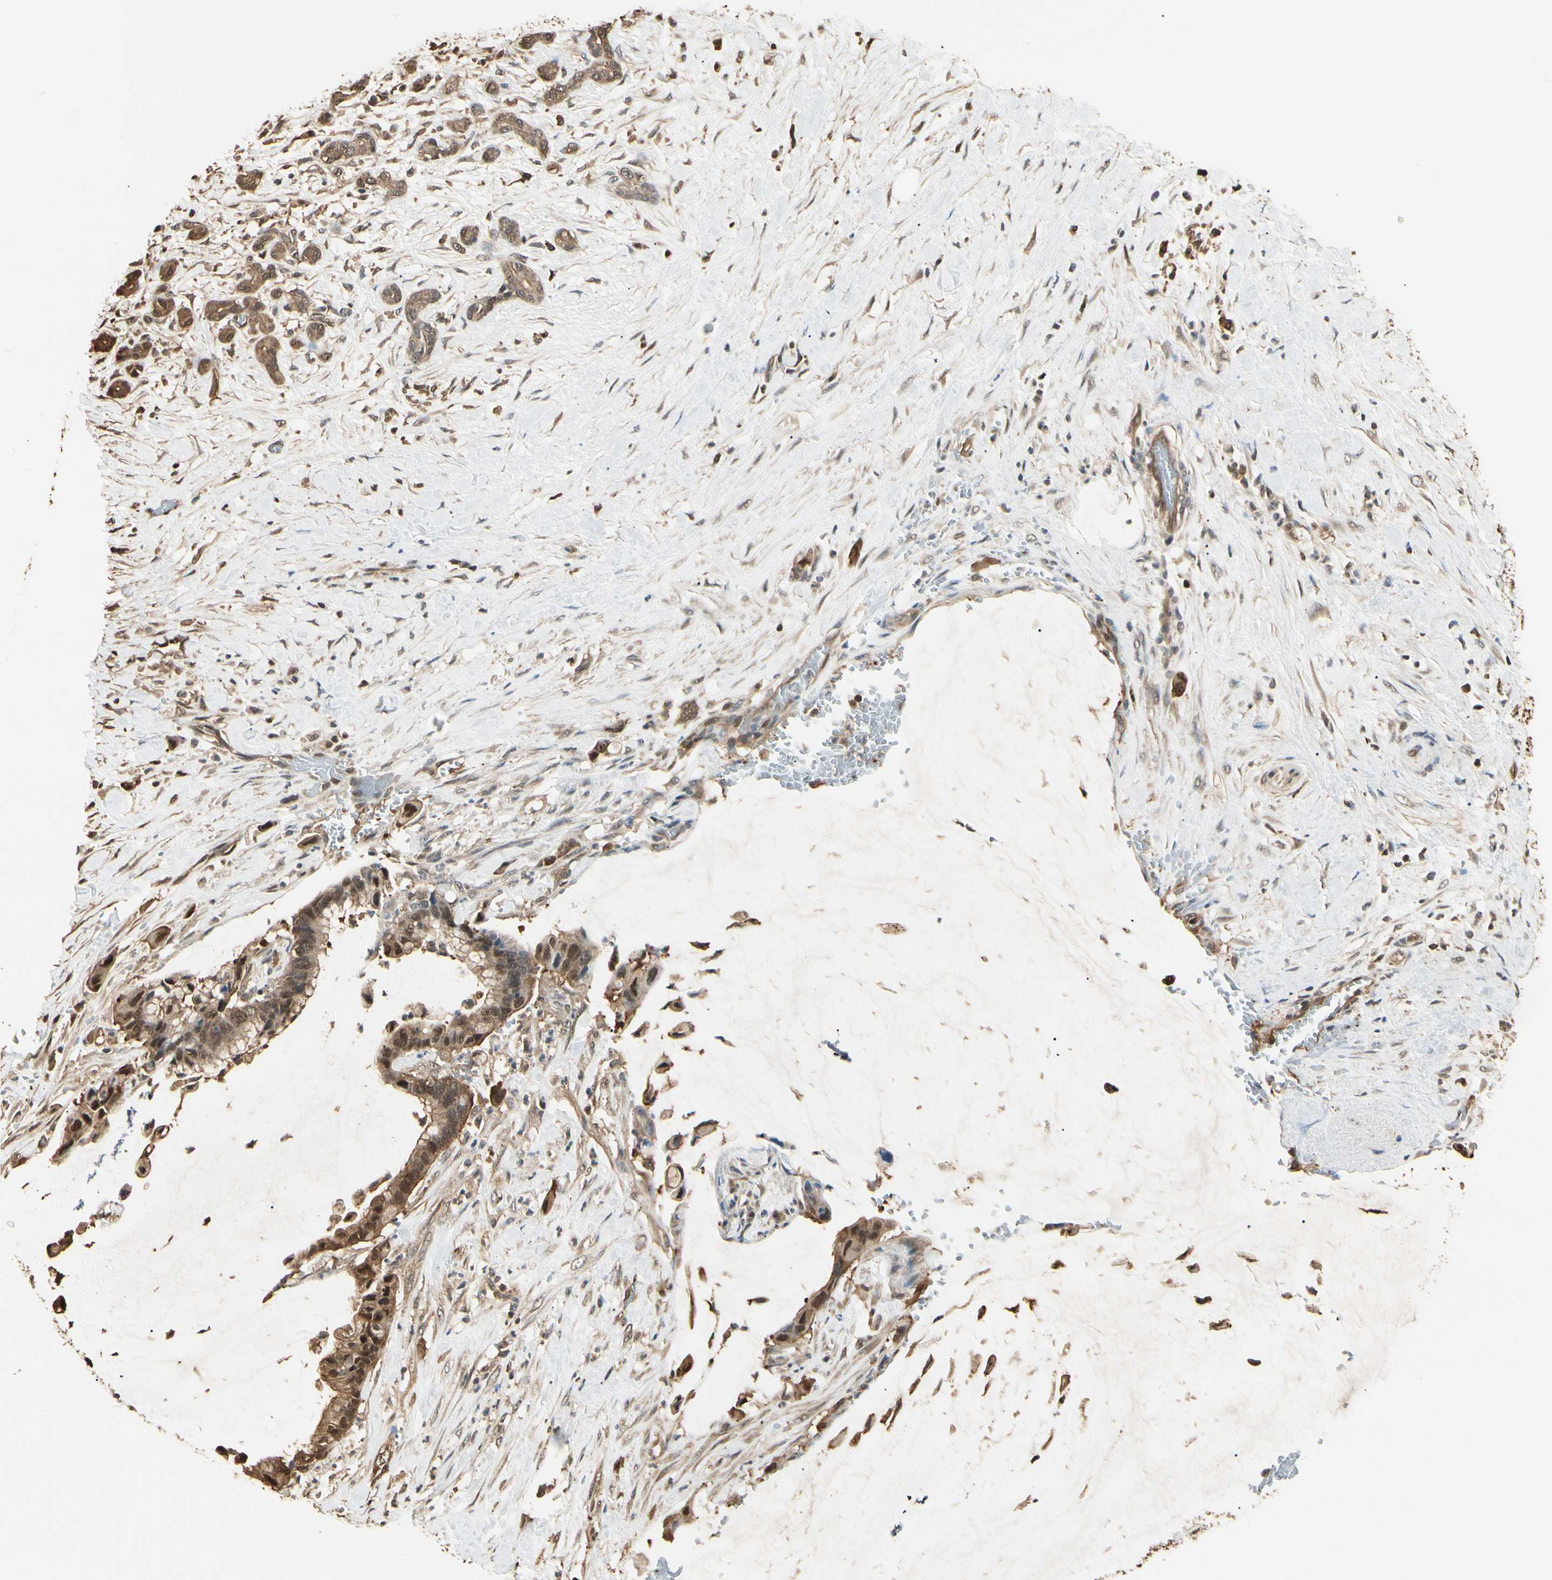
{"staining": {"intensity": "moderate", "quantity": ">75%", "location": "cytoplasmic/membranous,nuclear"}, "tissue": "pancreatic cancer", "cell_type": "Tumor cells", "image_type": "cancer", "snomed": [{"axis": "morphology", "description": "Adenocarcinoma, NOS"}, {"axis": "topography", "description": "Pancreas"}], "caption": "Moderate cytoplasmic/membranous and nuclear protein expression is appreciated in approximately >75% of tumor cells in pancreatic cancer (adenocarcinoma). (DAB IHC, brown staining for protein, blue staining for nuclei).", "gene": "YWHAE", "patient": {"sex": "male", "age": 41}}